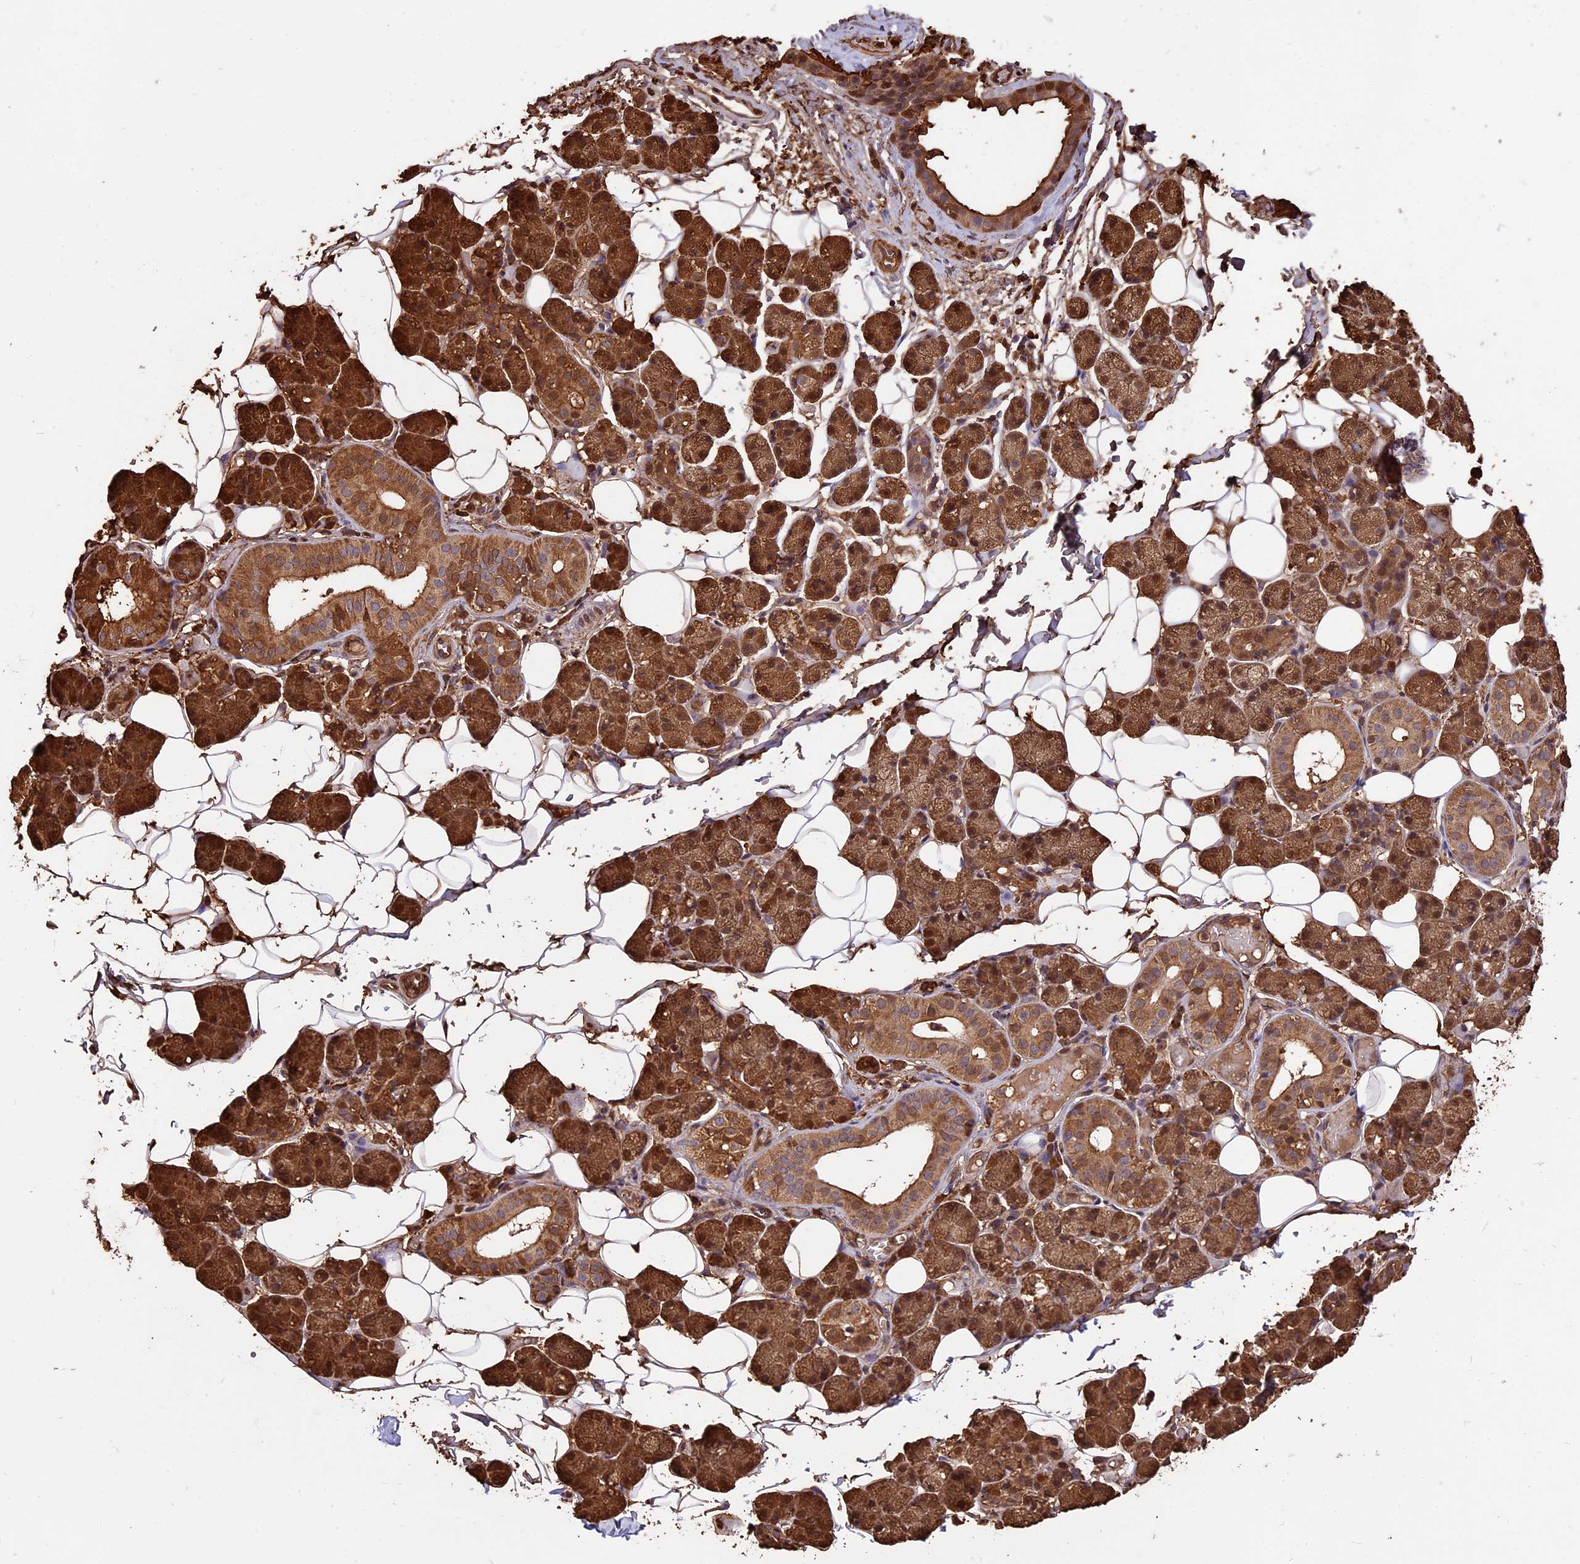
{"staining": {"intensity": "strong", "quantity": ">75%", "location": "cytoplasmic/membranous,nuclear"}, "tissue": "salivary gland", "cell_type": "Glandular cells", "image_type": "normal", "snomed": [{"axis": "morphology", "description": "Normal tissue, NOS"}, {"axis": "topography", "description": "Salivary gland"}], "caption": "IHC of unremarkable salivary gland exhibits high levels of strong cytoplasmic/membranous,nuclear staining in about >75% of glandular cells.", "gene": "HDAC5", "patient": {"sex": "female", "age": 33}}